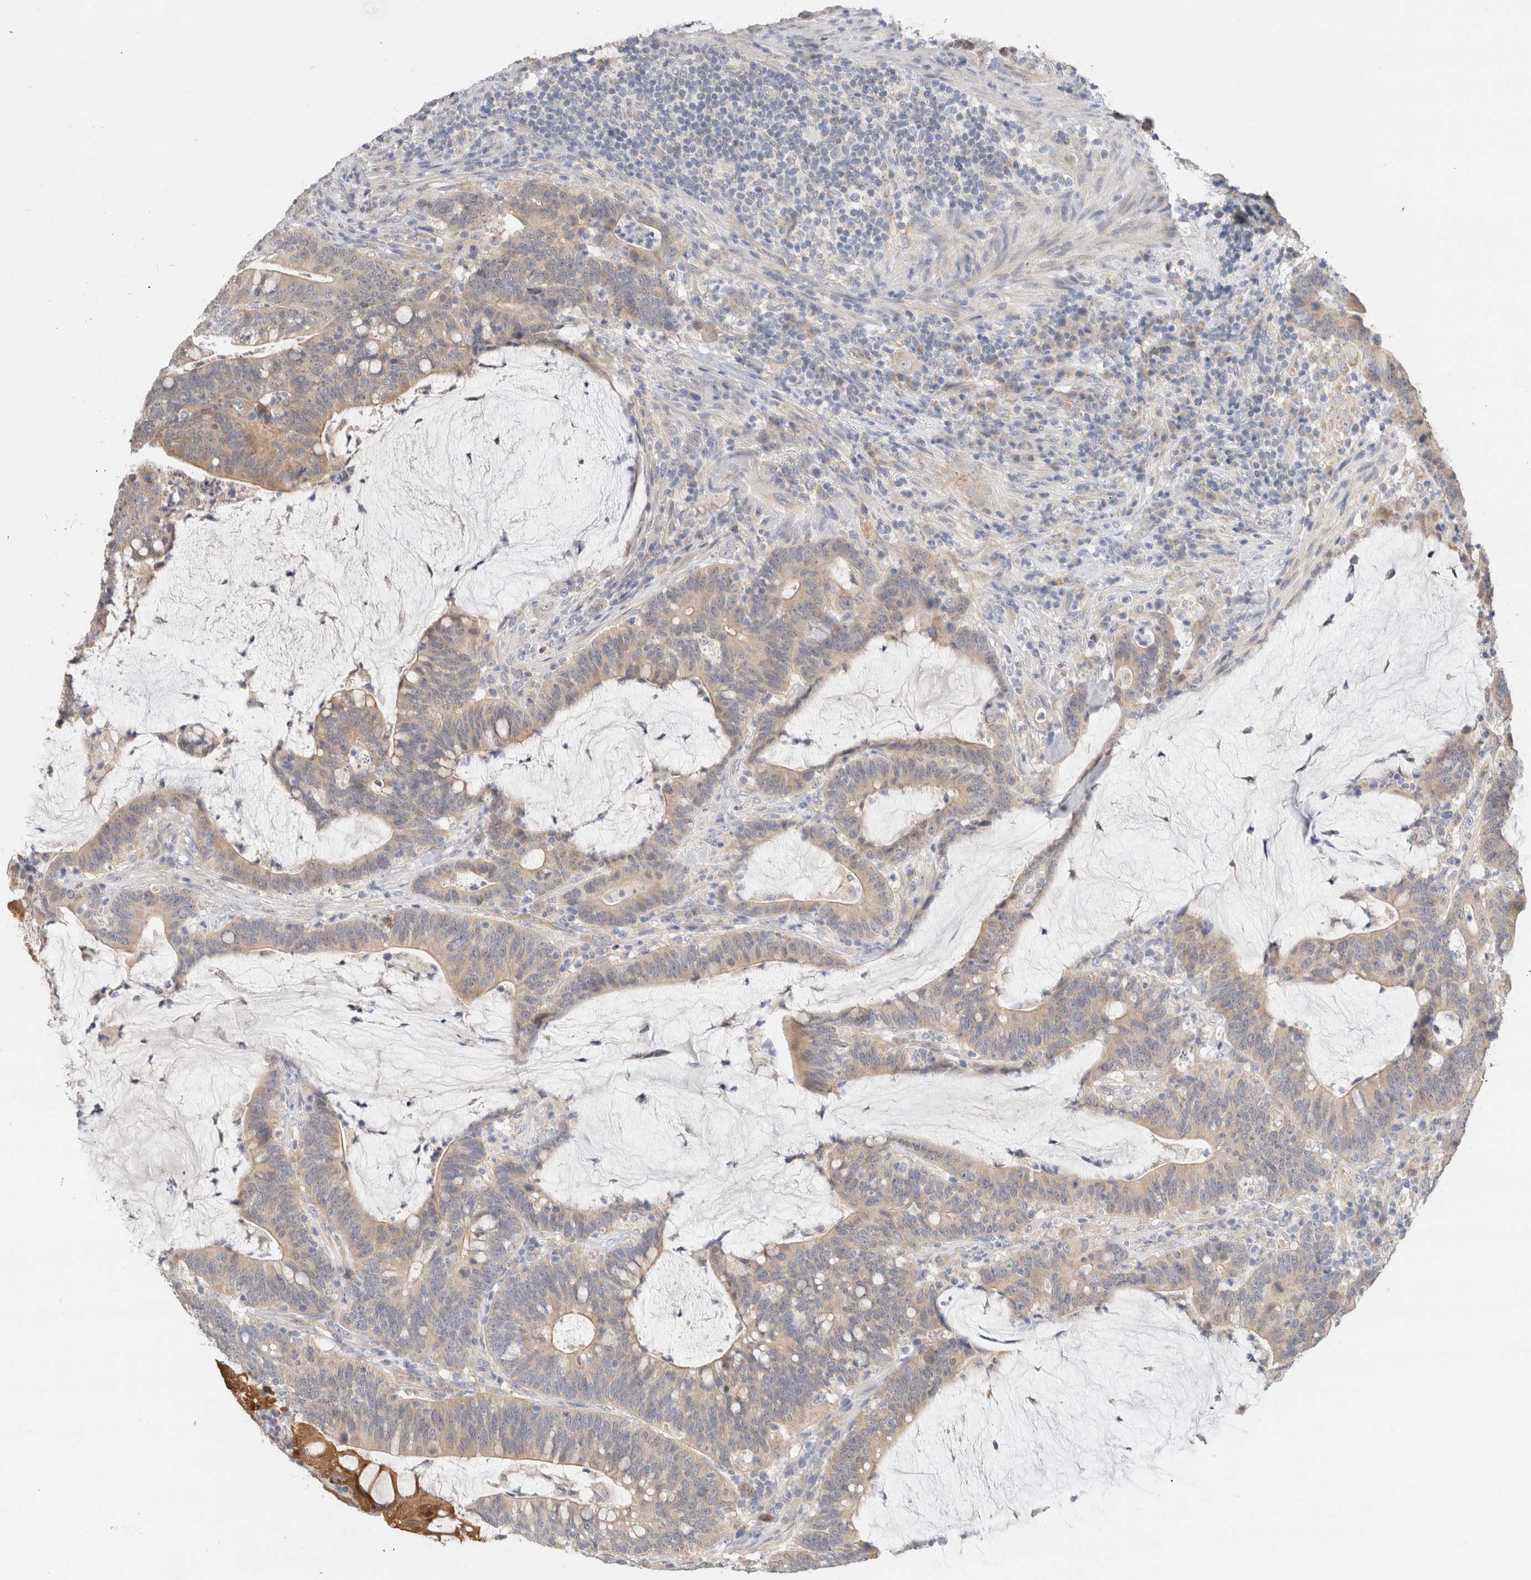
{"staining": {"intensity": "weak", "quantity": "25%-75%", "location": "cytoplasmic/membranous"}, "tissue": "colorectal cancer", "cell_type": "Tumor cells", "image_type": "cancer", "snomed": [{"axis": "morphology", "description": "Adenocarcinoma, NOS"}, {"axis": "topography", "description": "Colon"}], "caption": "Approximately 25%-75% of tumor cells in adenocarcinoma (colorectal) display weak cytoplasmic/membranous protein staining as visualized by brown immunohistochemical staining.", "gene": "CA13", "patient": {"sex": "female", "age": 66}}